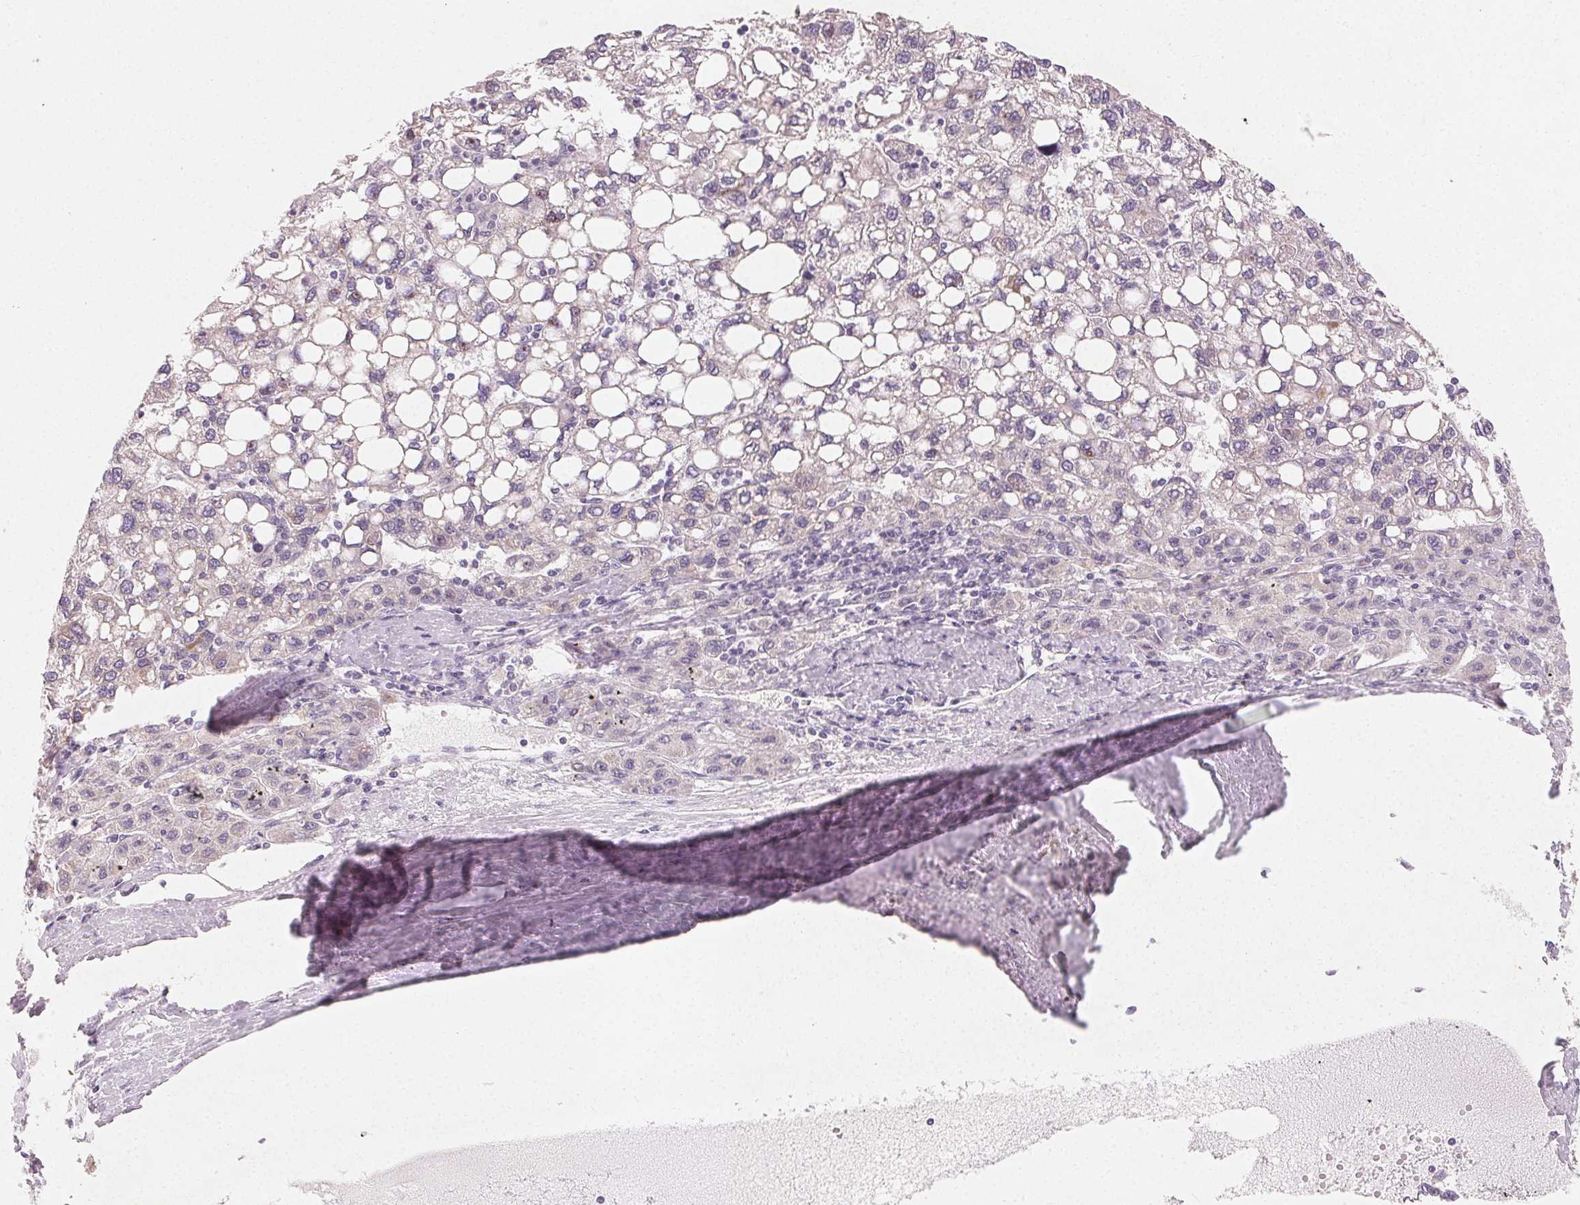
{"staining": {"intensity": "negative", "quantity": "none", "location": "none"}, "tissue": "liver cancer", "cell_type": "Tumor cells", "image_type": "cancer", "snomed": [{"axis": "morphology", "description": "Carcinoma, Hepatocellular, NOS"}, {"axis": "topography", "description": "Liver"}], "caption": "This micrograph is of hepatocellular carcinoma (liver) stained with immunohistochemistry (IHC) to label a protein in brown with the nuclei are counter-stained blue. There is no expression in tumor cells. The staining was performed using DAB to visualize the protein expression in brown, while the nuclei were stained in blue with hematoxylin (Magnification: 20x).", "gene": "MYBL1", "patient": {"sex": "female", "age": 82}}